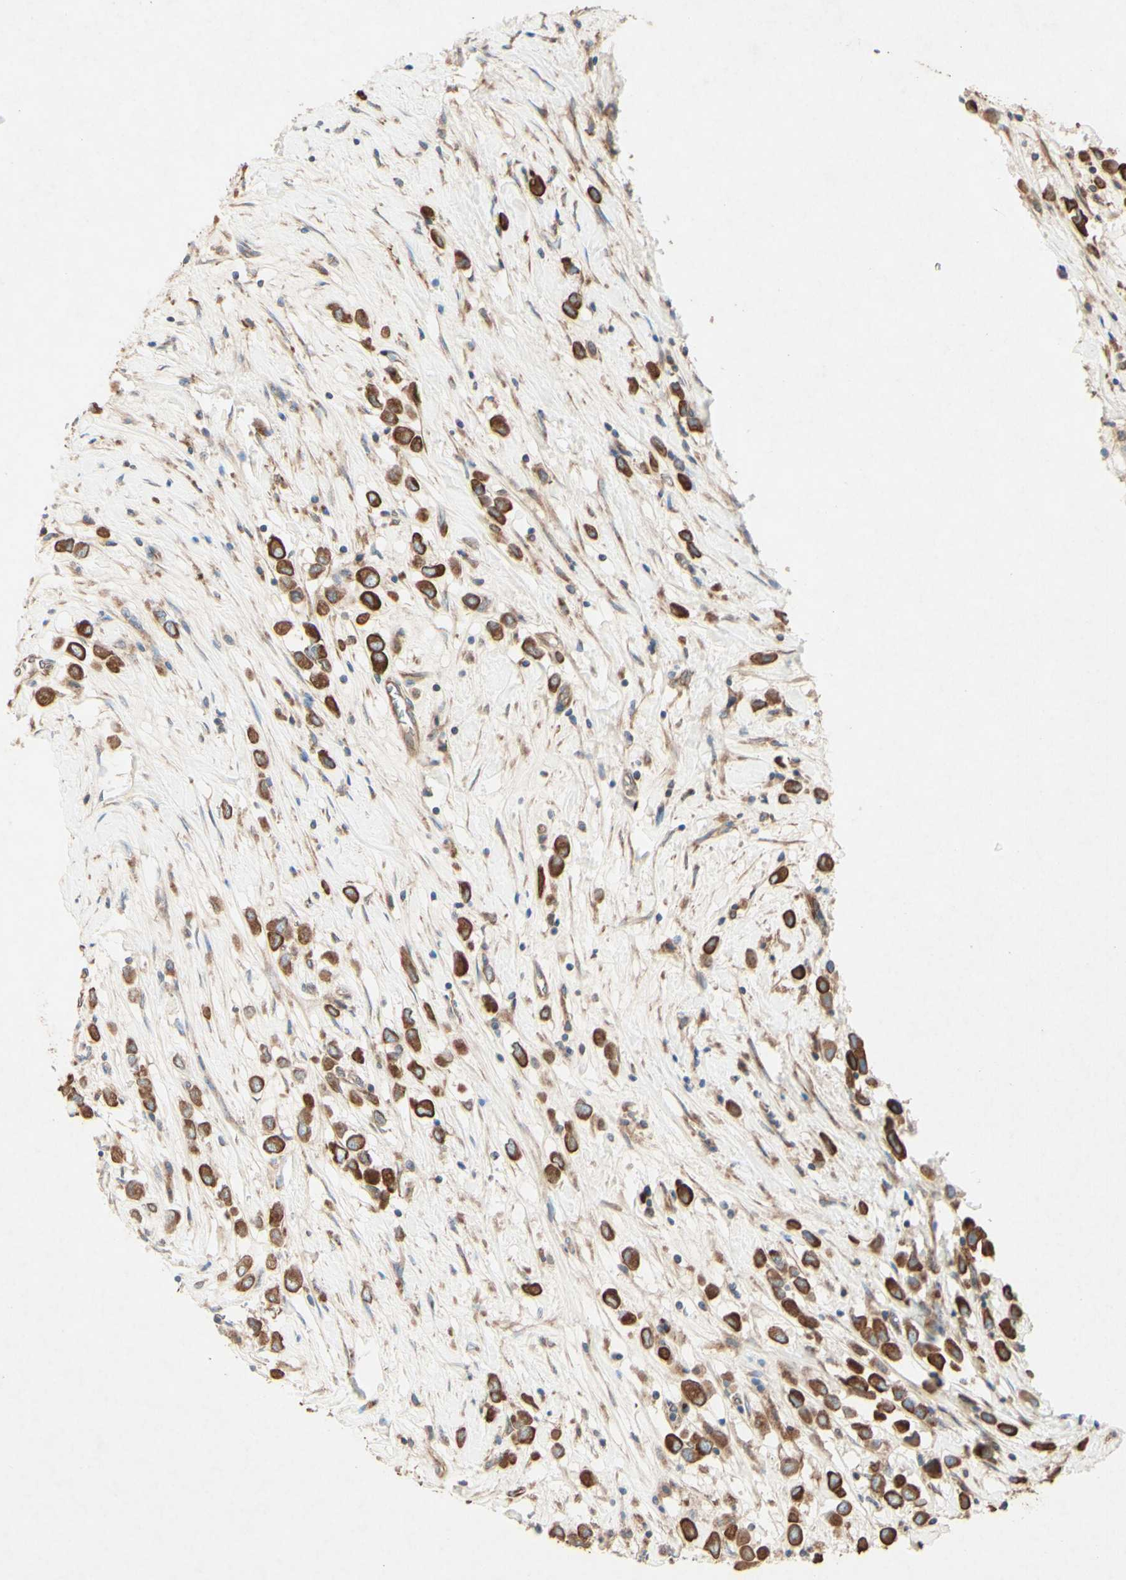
{"staining": {"intensity": "strong", "quantity": ">75%", "location": "cytoplasmic/membranous"}, "tissue": "breast cancer", "cell_type": "Tumor cells", "image_type": "cancer", "snomed": [{"axis": "morphology", "description": "Duct carcinoma"}, {"axis": "topography", "description": "Breast"}], "caption": "Brown immunohistochemical staining in breast cancer (invasive ductal carcinoma) reveals strong cytoplasmic/membranous staining in approximately >75% of tumor cells.", "gene": "MTM1", "patient": {"sex": "female", "age": 61}}